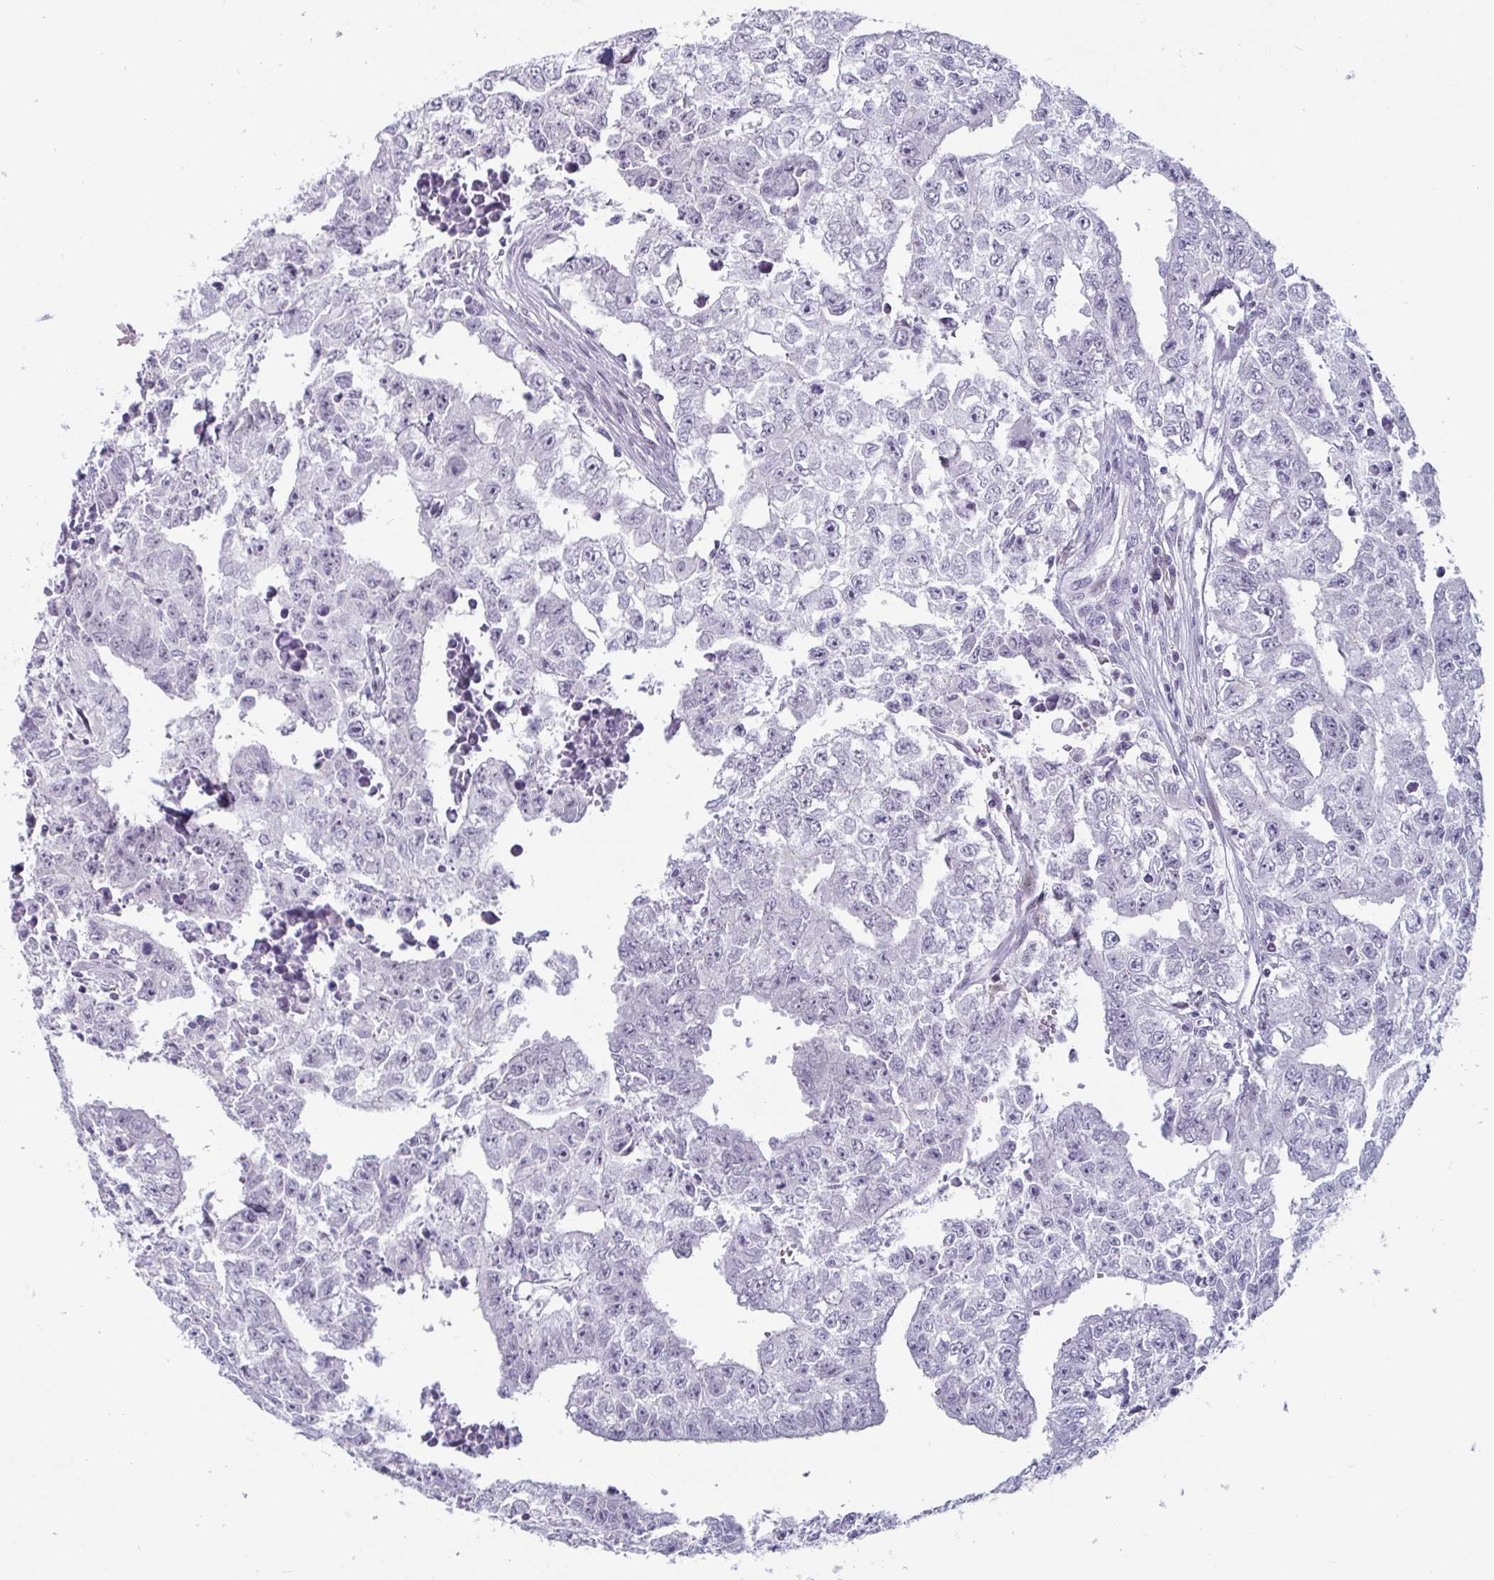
{"staining": {"intensity": "negative", "quantity": "none", "location": "none"}, "tissue": "testis cancer", "cell_type": "Tumor cells", "image_type": "cancer", "snomed": [{"axis": "morphology", "description": "Carcinoma, Embryonal, NOS"}, {"axis": "morphology", "description": "Teratoma, malignant, NOS"}, {"axis": "topography", "description": "Testis"}], "caption": "Tumor cells show no significant staining in testis embryonal carcinoma. (IHC, brightfield microscopy, high magnification).", "gene": "VSIG10L", "patient": {"sex": "male", "age": 24}}